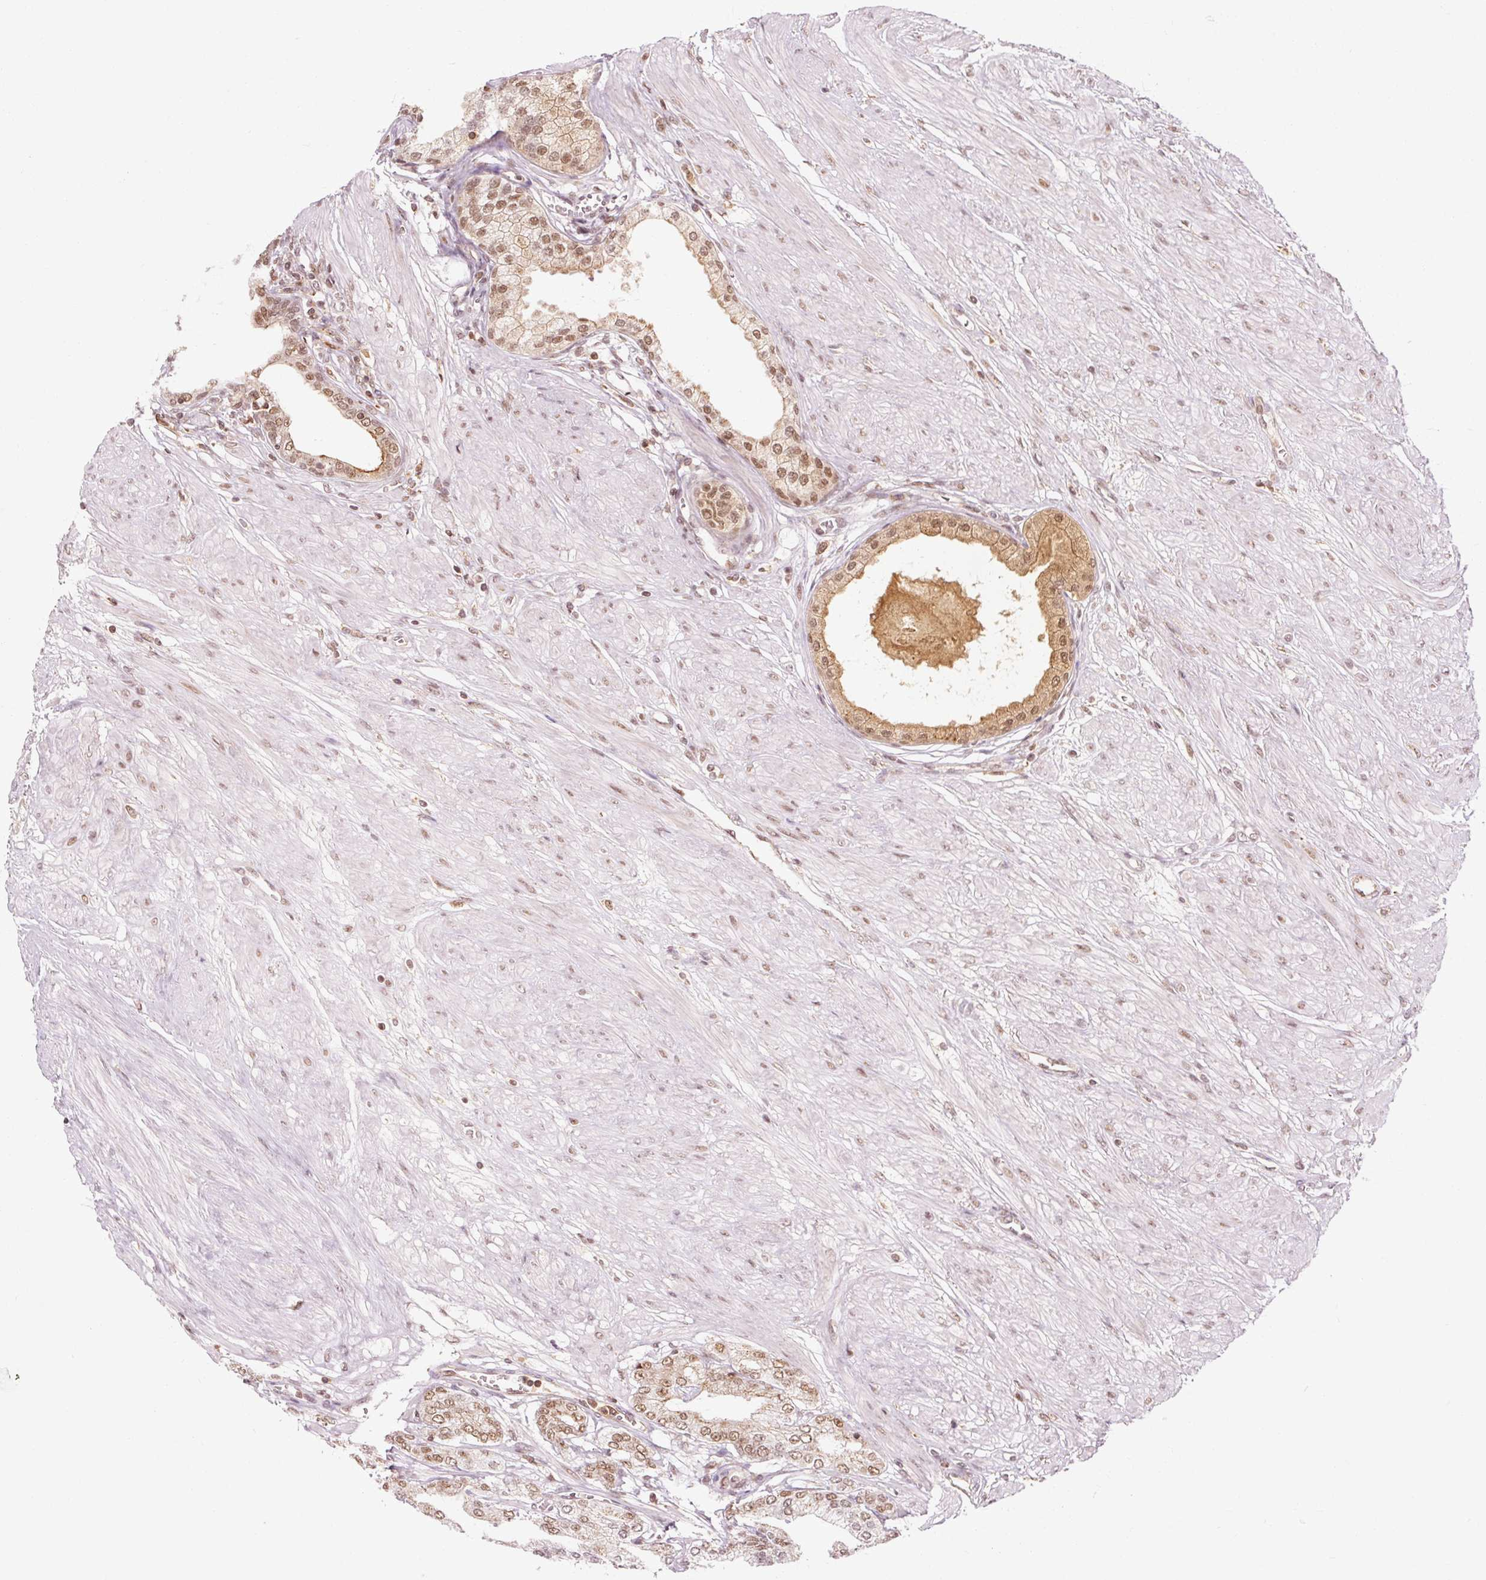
{"staining": {"intensity": "moderate", "quantity": ">75%", "location": "nuclear"}, "tissue": "prostate cancer", "cell_type": "Tumor cells", "image_type": "cancer", "snomed": [{"axis": "morphology", "description": "Adenocarcinoma, High grade"}, {"axis": "topography", "description": "Prostate and seminal vesicle, NOS"}], "caption": "A high-resolution histopathology image shows IHC staining of high-grade adenocarcinoma (prostate), which displays moderate nuclear expression in approximately >75% of tumor cells.", "gene": "CSTF1", "patient": {"sex": "male", "age": 64}}